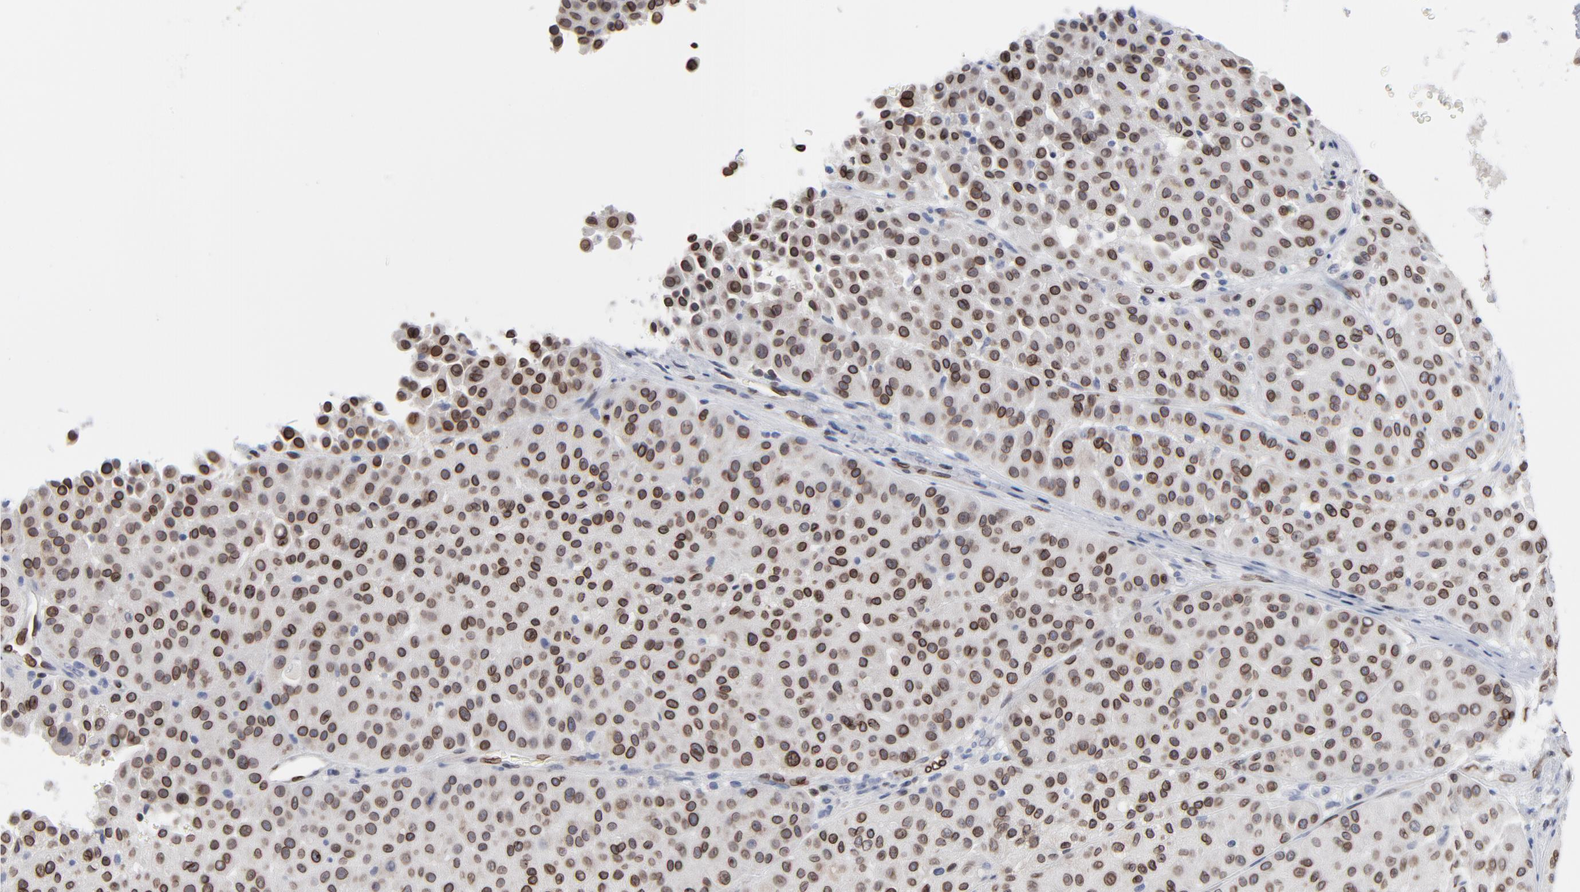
{"staining": {"intensity": "moderate", "quantity": ">75%", "location": "cytoplasmic/membranous,nuclear"}, "tissue": "melanoma", "cell_type": "Tumor cells", "image_type": "cancer", "snomed": [{"axis": "morphology", "description": "Normal tissue, NOS"}, {"axis": "morphology", "description": "Malignant melanoma, Metastatic site"}, {"axis": "topography", "description": "Skin"}], "caption": "Brown immunohistochemical staining in malignant melanoma (metastatic site) demonstrates moderate cytoplasmic/membranous and nuclear staining in about >75% of tumor cells.", "gene": "SYNE2", "patient": {"sex": "male", "age": 41}}